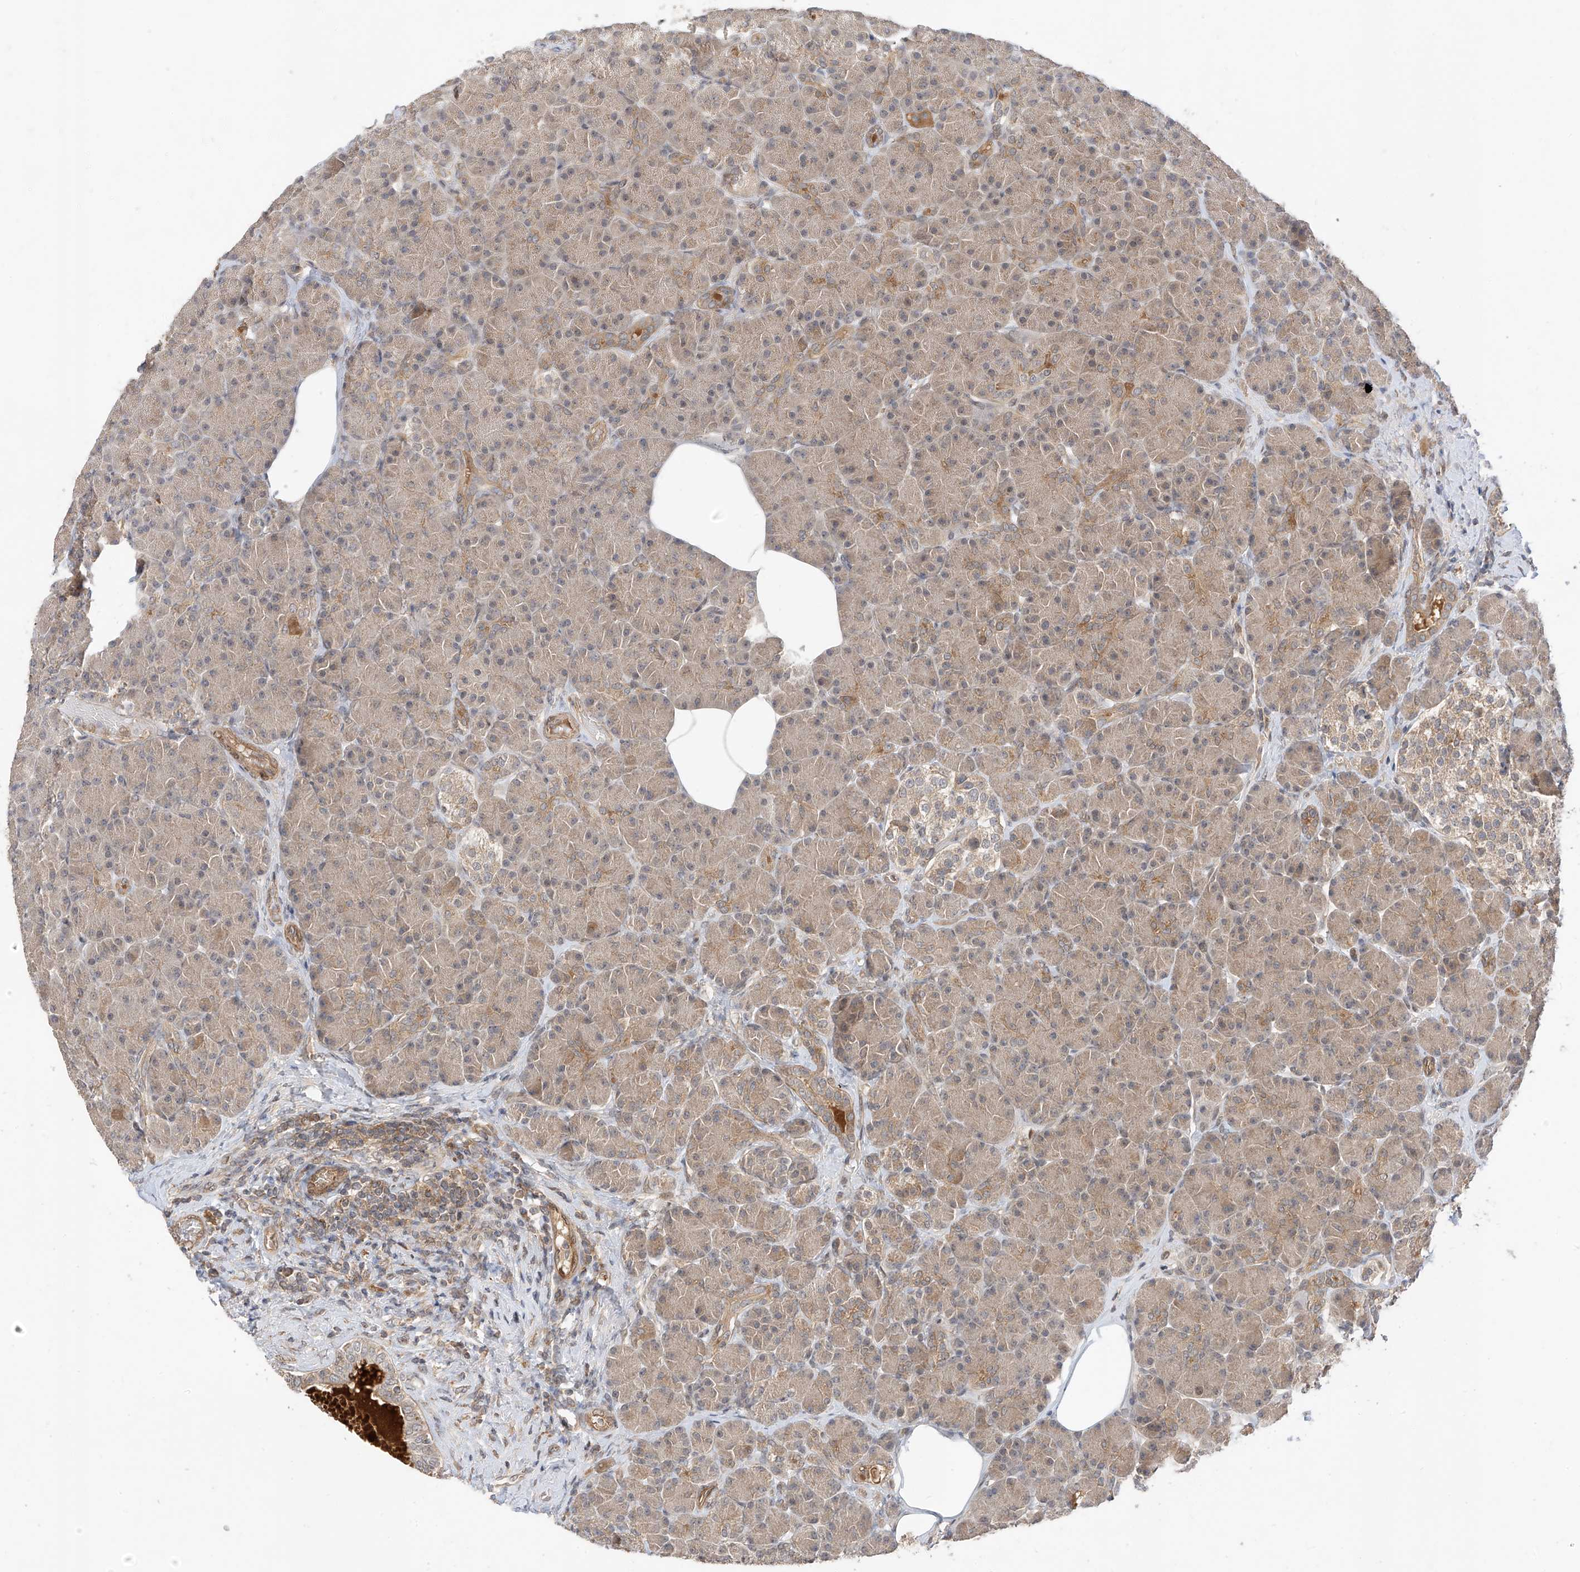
{"staining": {"intensity": "weak", "quantity": "<25%", "location": "cytoplasmic/membranous"}, "tissue": "pancreas", "cell_type": "Exocrine glandular cells", "image_type": "normal", "snomed": [{"axis": "morphology", "description": "Normal tissue, NOS"}, {"axis": "topography", "description": "Pancreas"}], "caption": "High power microscopy image of an immunohistochemistry (IHC) micrograph of benign pancreas, revealing no significant positivity in exocrine glandular cells. (DAB (3,3'-diaminobenzidine) immunohistochemistry (IHC) with hematoxylin counter stain).", "gene": "MRTFA", "patient": {"sex": "female", "age": 43}}